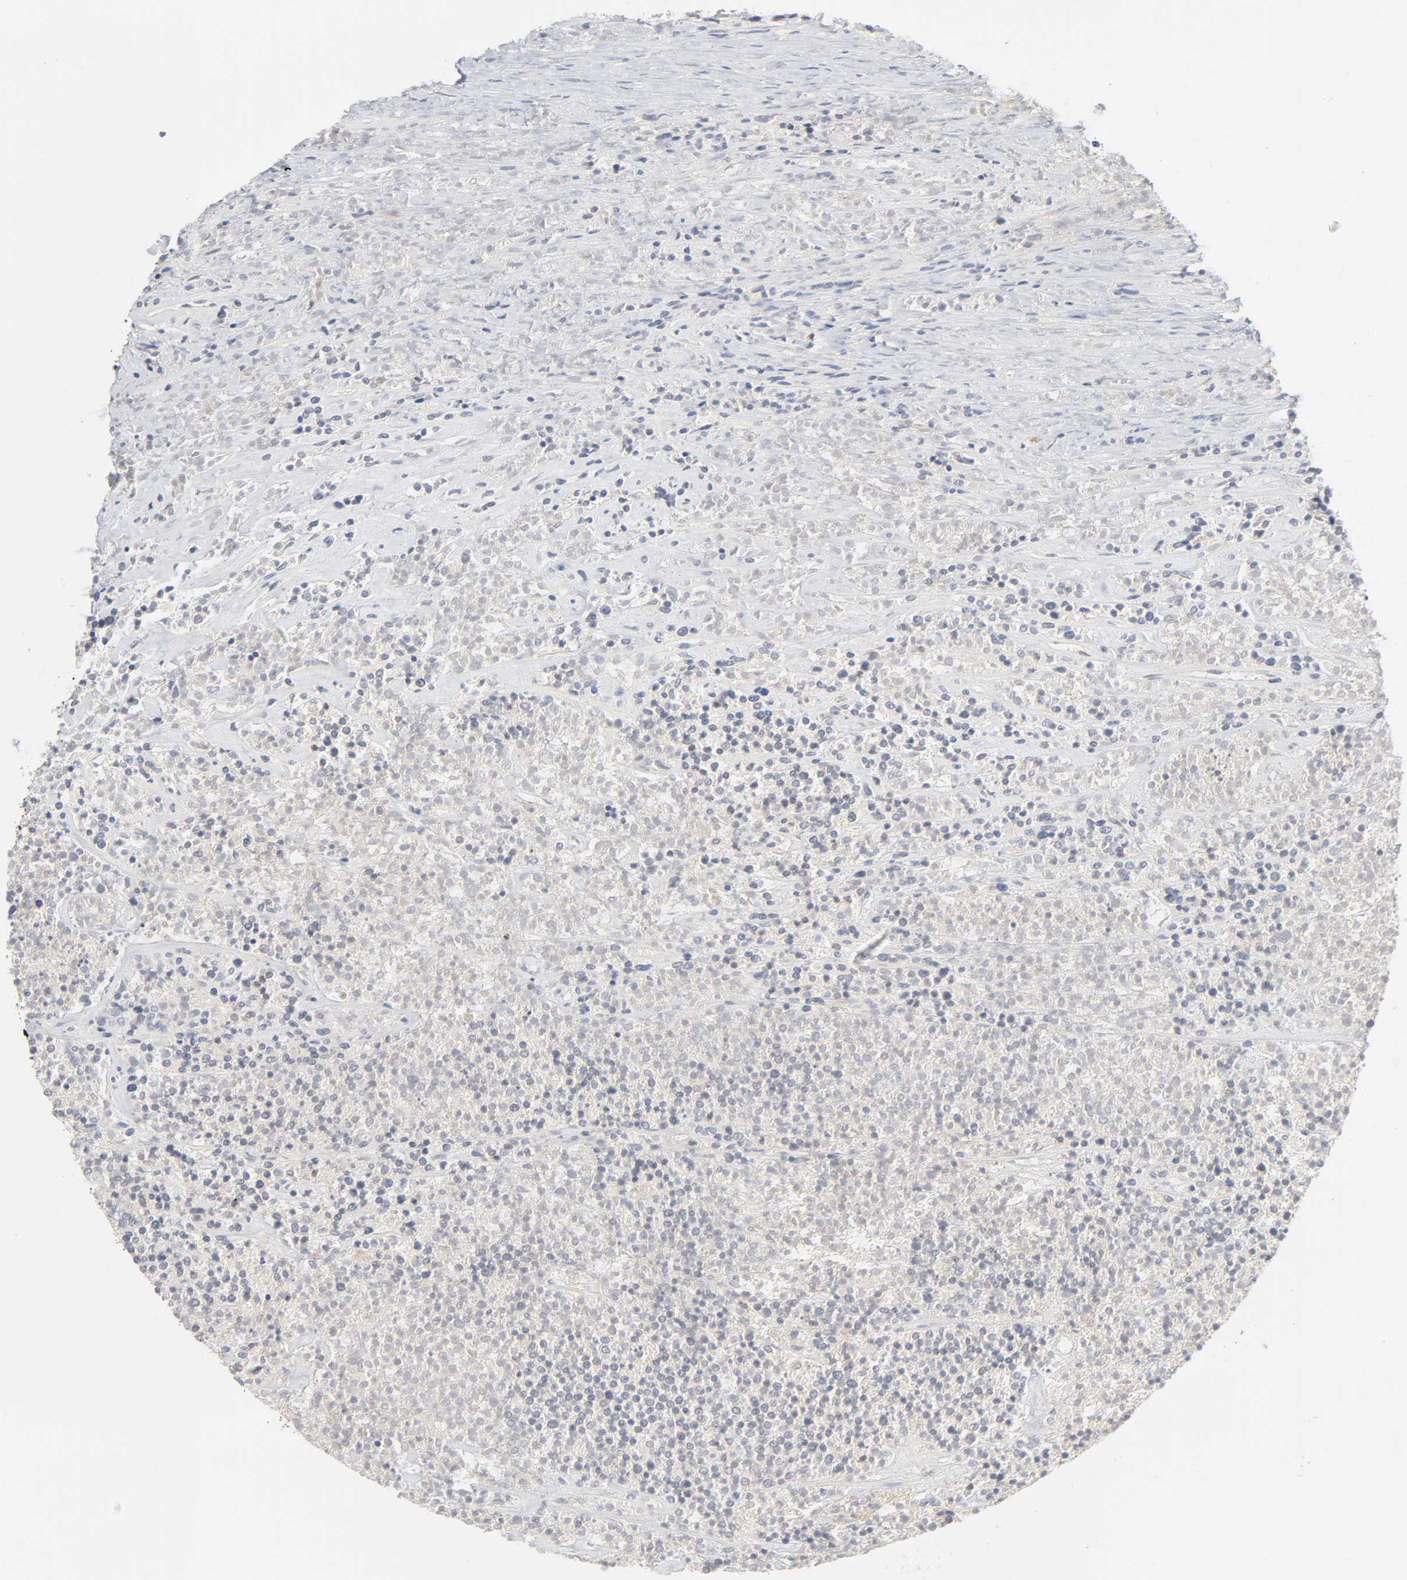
{"staining": {"intensity": "negative", "quantity": "none", "location": "none"}, "tissue": "lymphoma", "cell_type": "Tumor cells", "image_type": "cancer", "snomed": [{"axis": "morphology", "description": "Malignant lymphoma, non-Hodgkin's type, High grade"}, {"axis": "topography", "description": "Lymph node"}], "caption": "The photomicrograph demonstrates no staining of tumor cells in lymphoma. (Stains: DAB immunohistochemistry with hematoxylin counter stain, Microscopy: brightfield microscopy at high magnification).", "gene": "IL4R", "patient": {"sex": "female", "age": 73}}